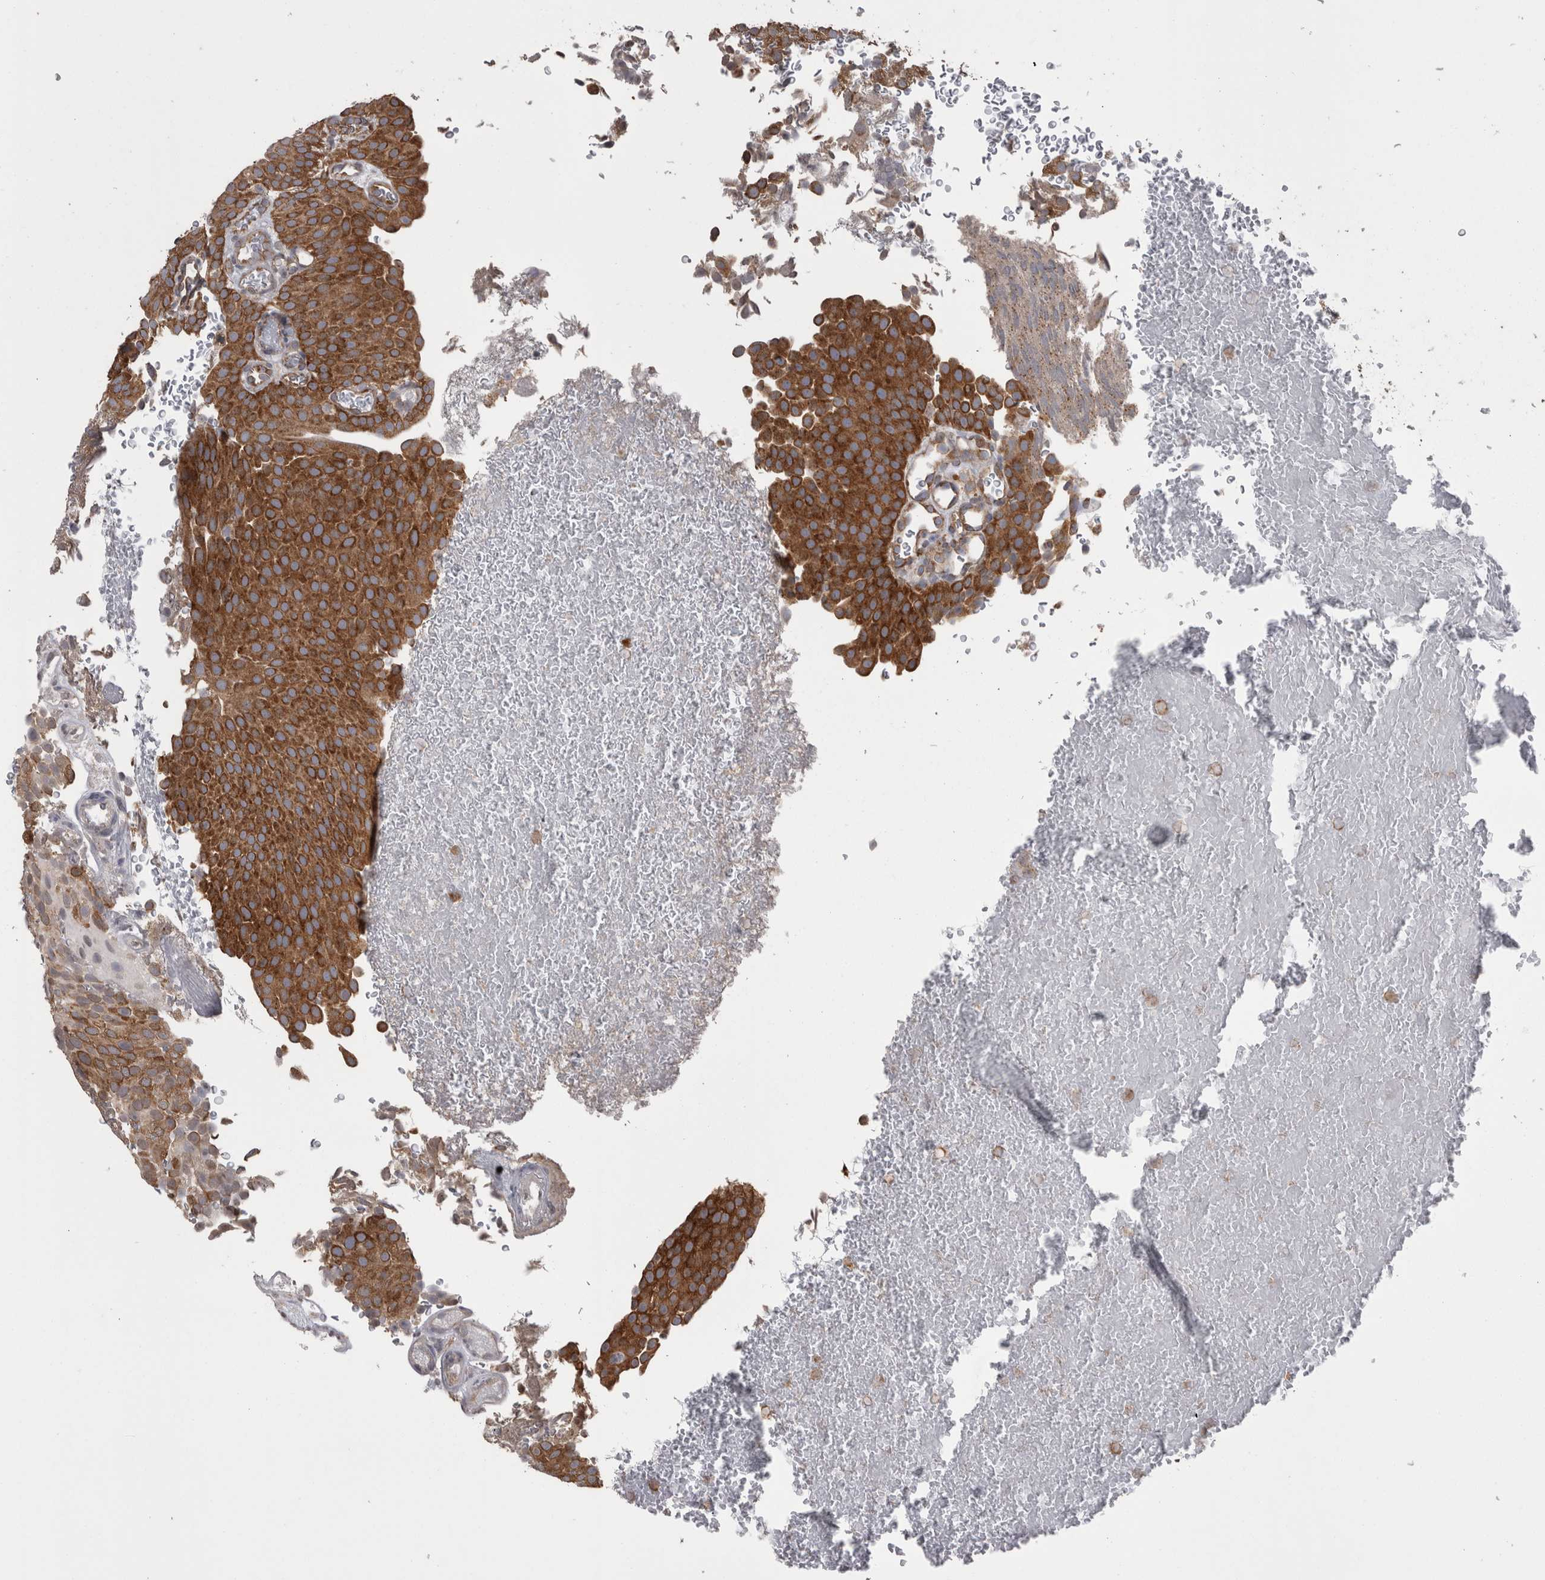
{"staining": {"intensity": "strong", "quantity": ">75%", "location": "cytoplasmic/membranous"}, "tissue": "urothelial cancer", "cell_type": "Tumor cells", "image_type": "cancer", "snomed": [{"axis": "morphology", "description": "Urothelial carcinoma, Low grade"}, {"axis": "topography", "description": "Urinary bladder"}], "caption": "The immunohistochemical stain highlights strong cytoplasmic/membranous expression in tumor cells of urothelial carcinoma (low-grade) tissue.", "gene": "DDX6", "patient": {"sex": "male", "age": 78}}